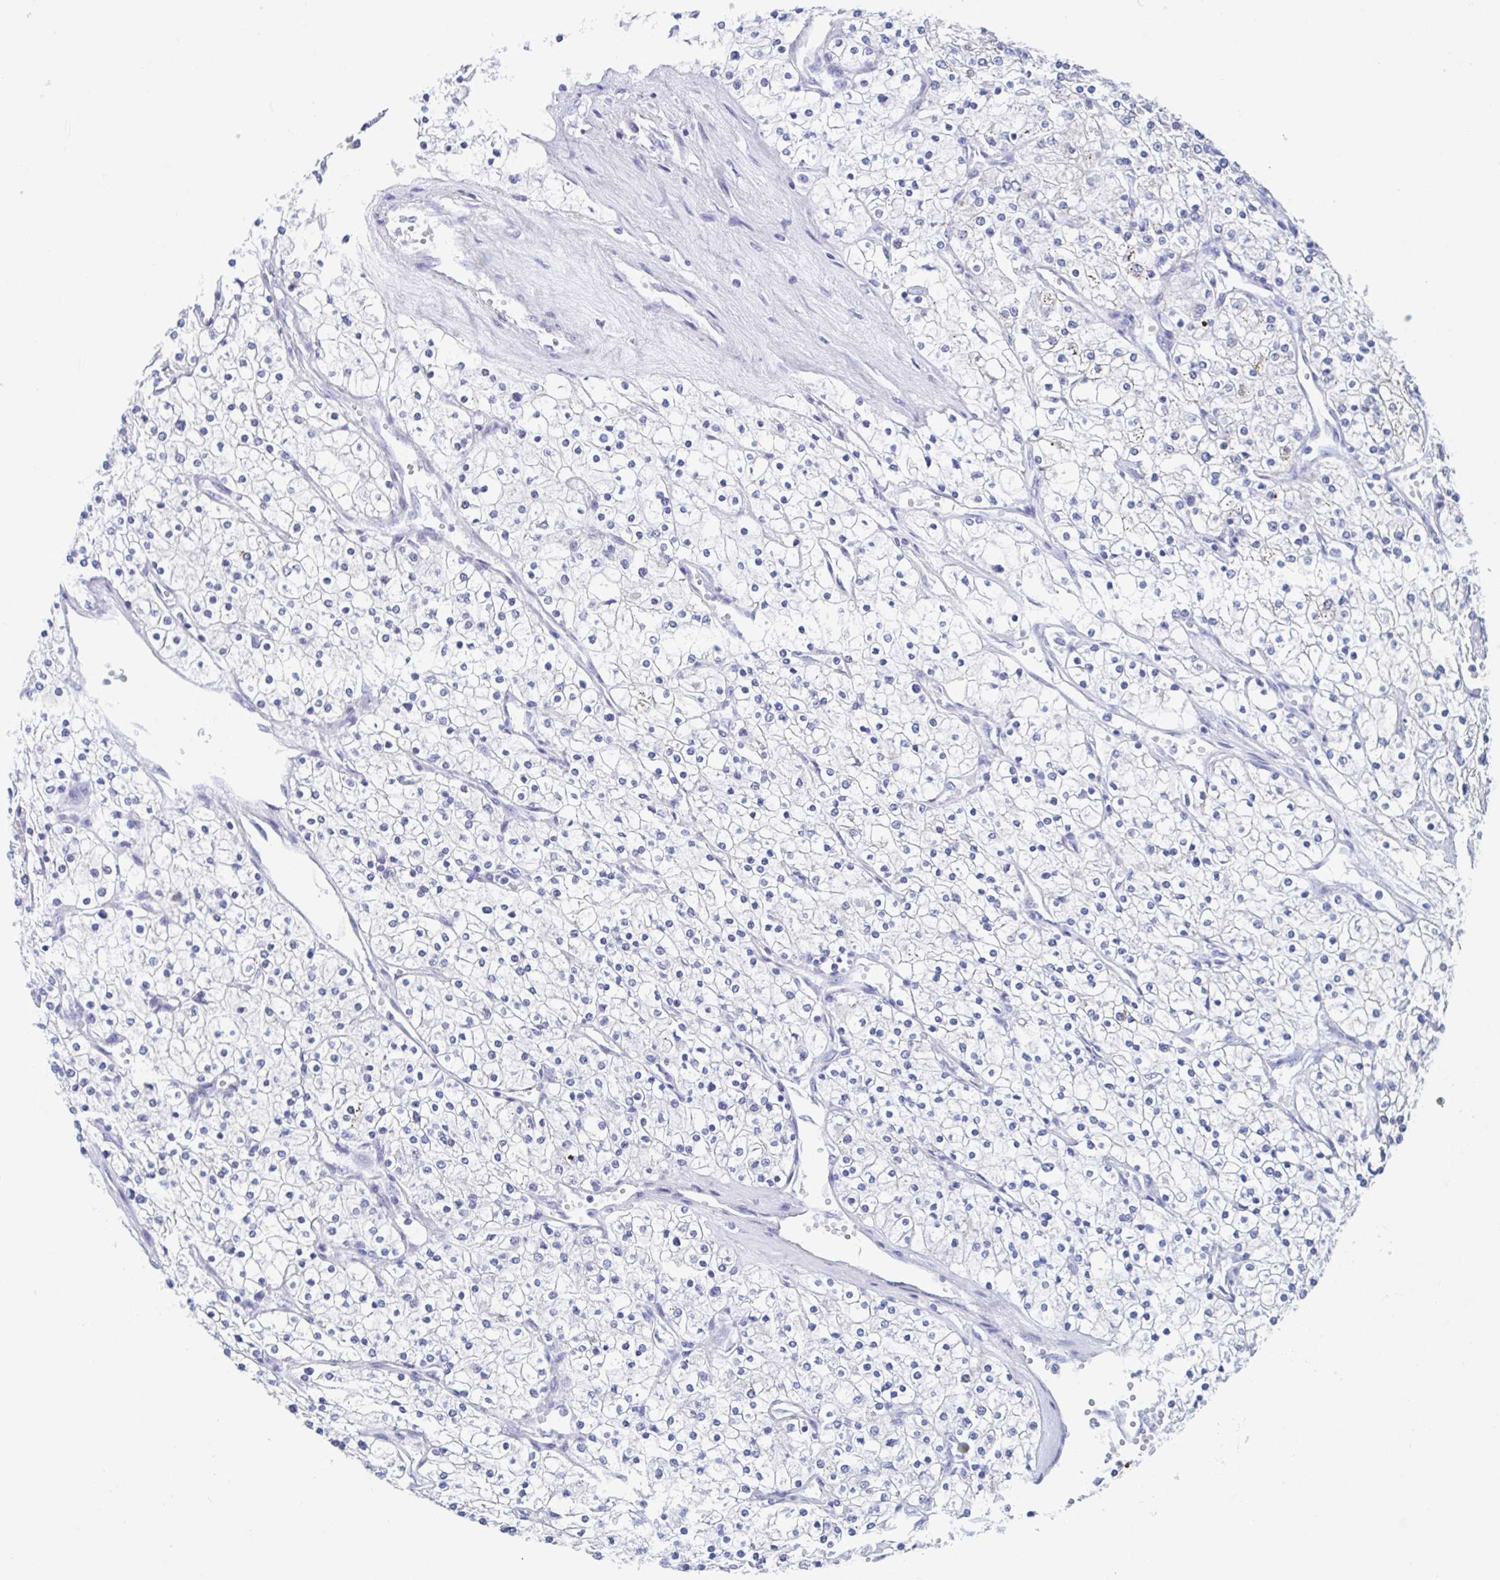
{"staining": {"intensity": "negative", "quantity": "none", "location": "none"}, "tissue": "renal cancer", "cell_type": "Tumor cells", "image_type": "cancer", "snomed": [{"axis": "morphology", "description": "Adenocarcinoma, NOS"}, {"axis": "topography", "description": "Kidney"}], "caption": "Renal cancer (adenocarcinoma) stained for a protein using immunohistochemistry (IHC) shows no positivity tumor cells.", "gene": "C10orf53", "patient": {"sex": "male", "age": 80}}